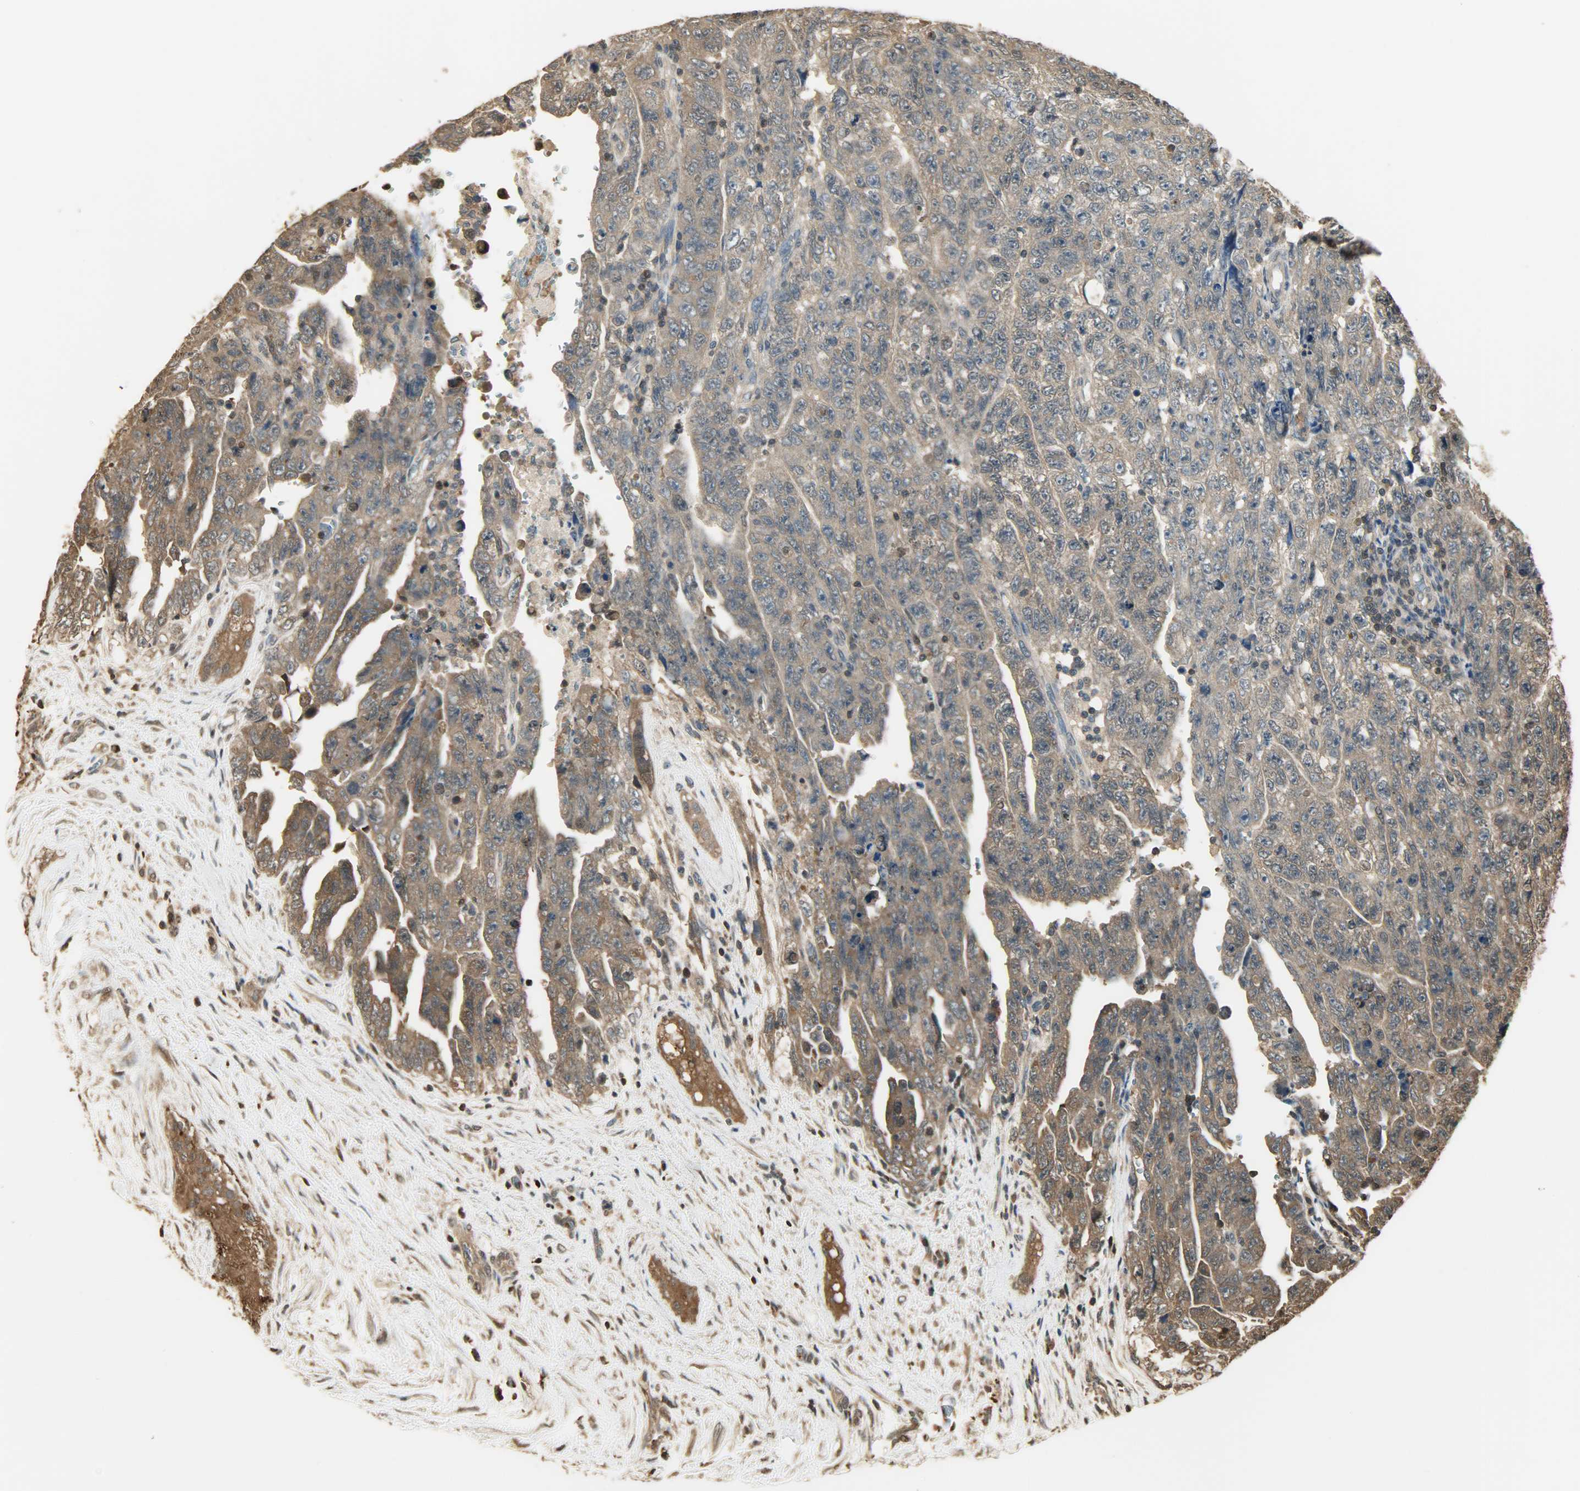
{"staining": {"intensity": "moderate", "quantity": ">75%", "location": "cytoplasmic/membranous"}, "tissue": "testis cancer", "cell_type": "Tumor cells", "image_type": "cancer", "snomed": [{"axis": "morphology", "description": "Carcinoma, Embryonal, NOS"}, {"axis": "topography", "description": "Testis"}], "caption": "Tumor cells reveal medium levels of moderate cytoplasmic/membranous positivity in about >75% of cells in testis cancer.", "gene": "YWHAZ", "patient": {"sex": "male", "age": 28}}